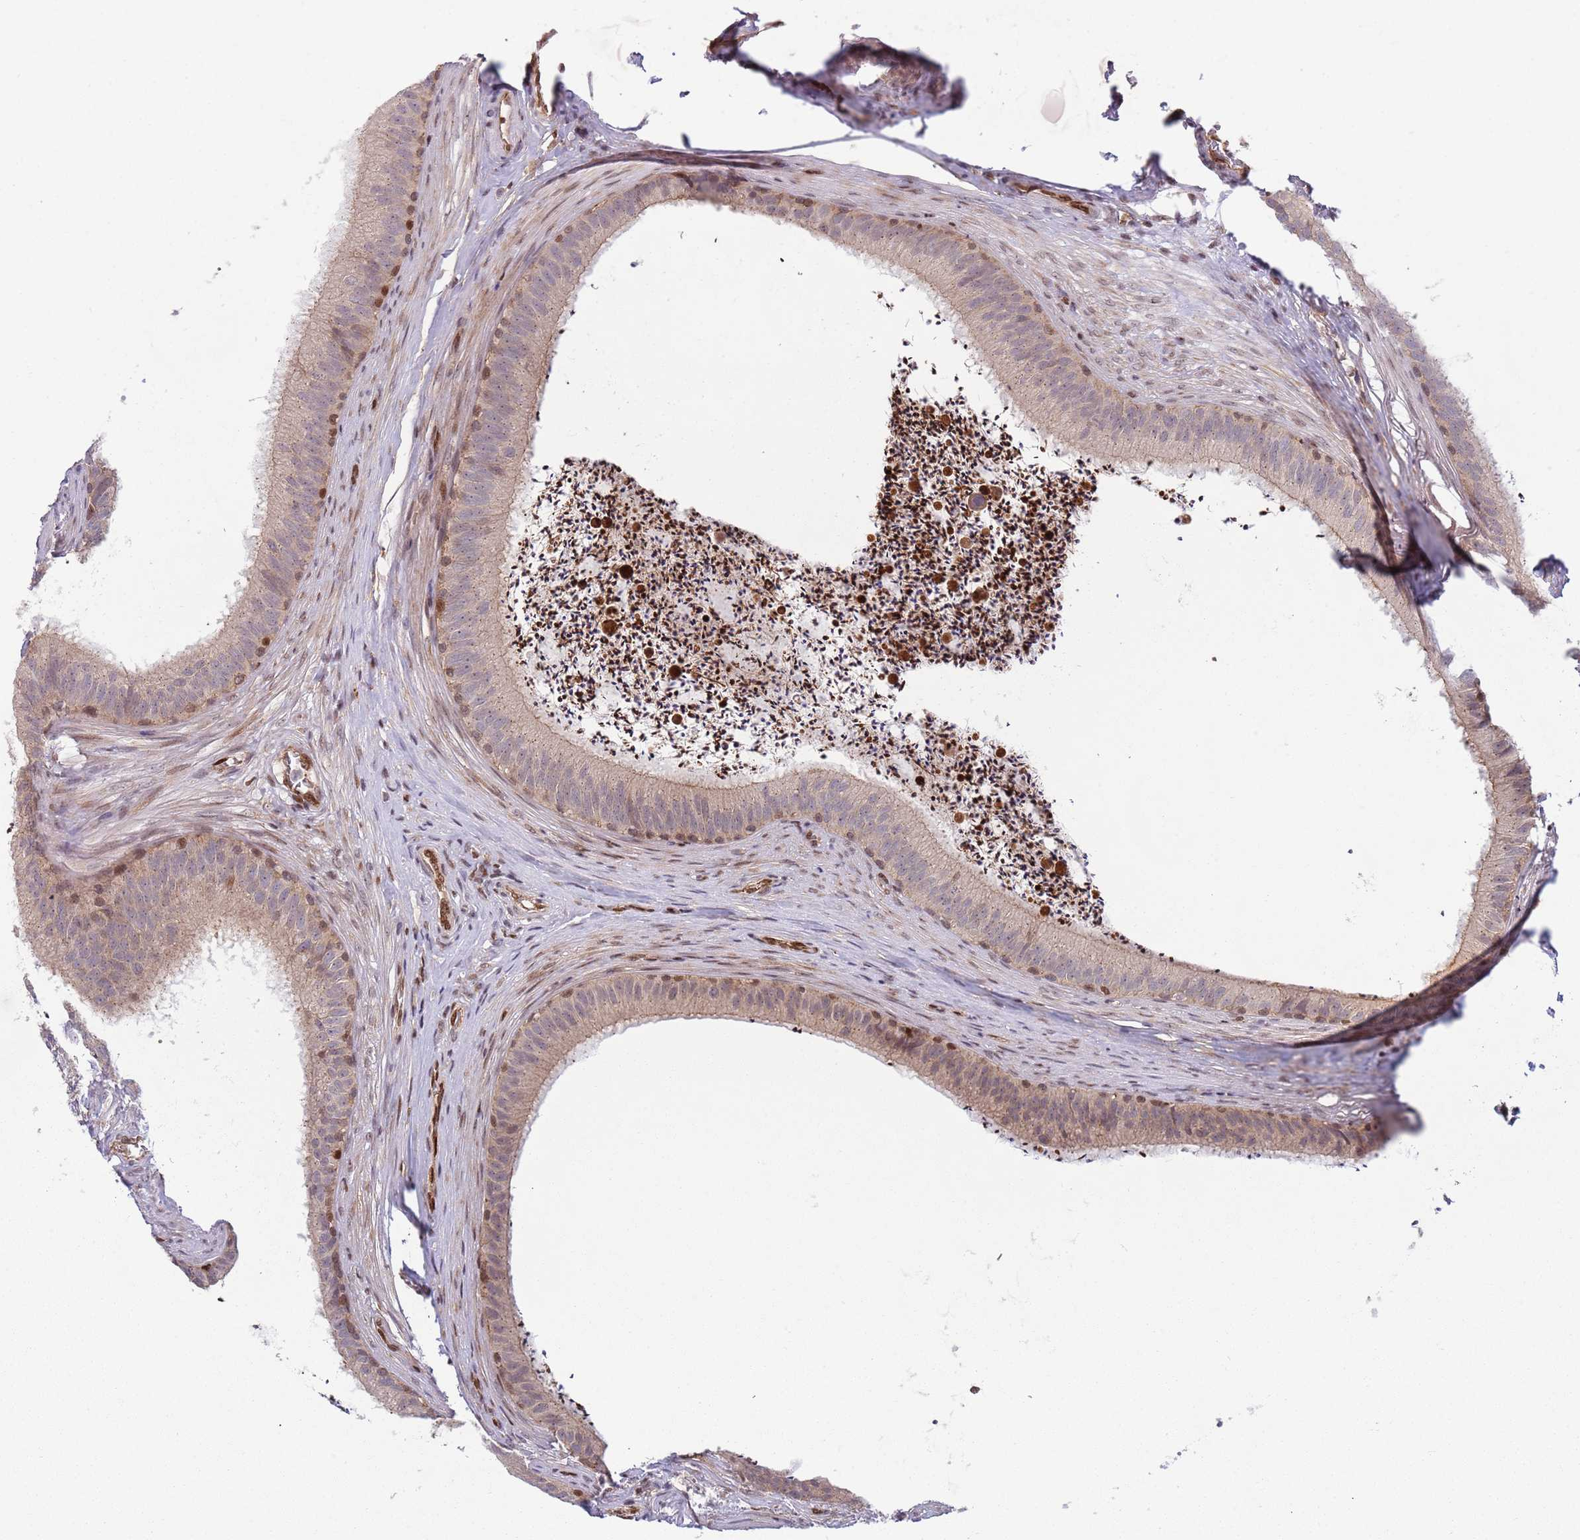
{"staining": {"intensity": "weak", "quantity": "25%-75%", "location": "cytoplasmic/membranous,nuclear"}, "tissue": "epididymis", "cell_type": "Glandular cells", "image_type": "normal", "snomed": [{"axis": "morphology", "description": "Normal tissue, NOS"}, {"axis": "topography", "description": "Testis"}, {"axis": "topography", "description": "Epididymis"}], "caption": "Human epididymis stained for a protein (brown) demonstrates weak cytoplasmic/membranous,nuclear positive positivity in approximately 25%-75% of glandular cells.", "gene": "TBX10", "patient": {"sex": "male", "age": 41}}